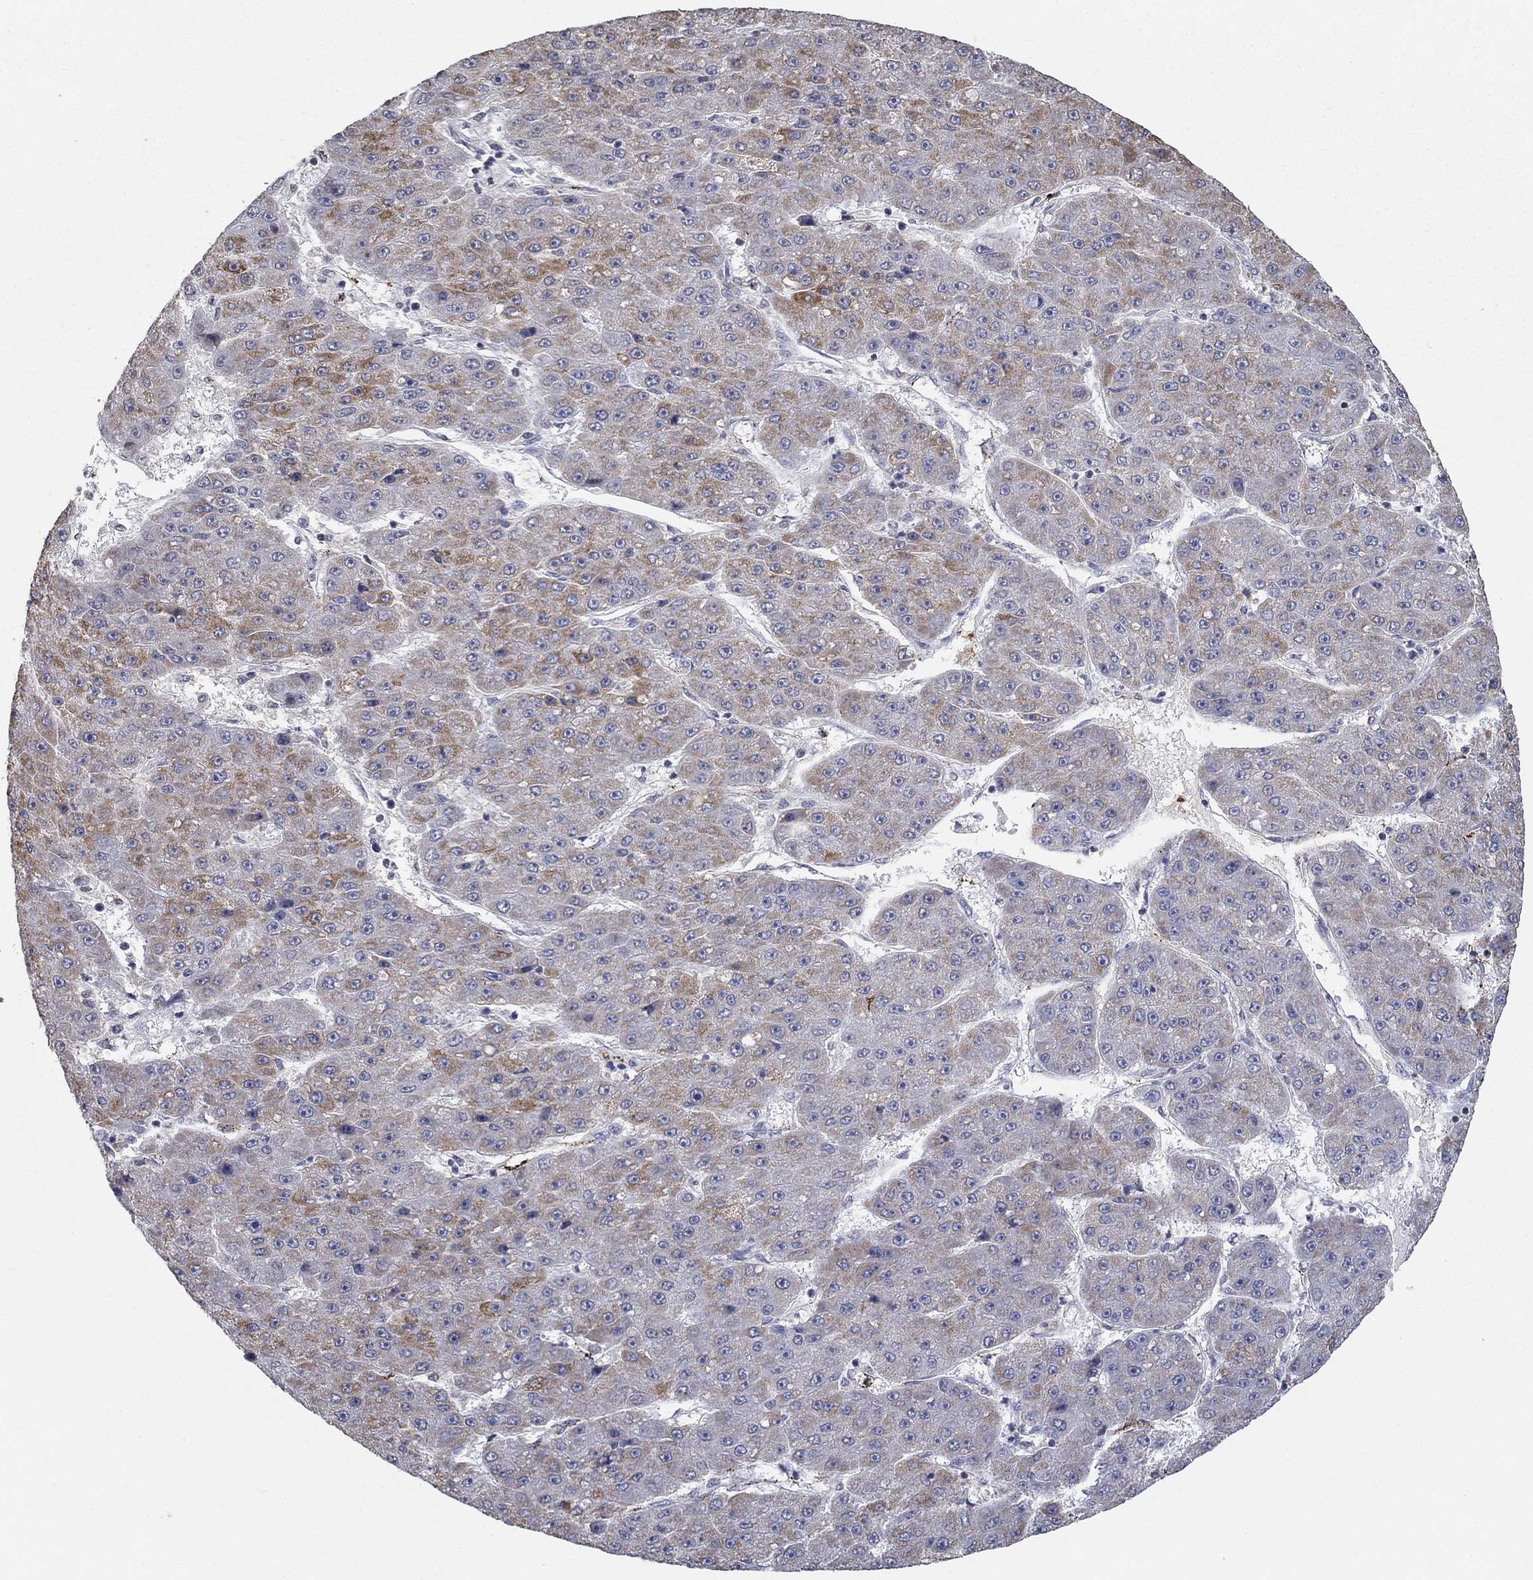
{"staining": {"intensity": "moderate", "quantity": "25%-75%", "location": "cytoplasmic/membranous"}, "tissue": "liver cancer", "cell_type": "Tumor cells", "image_type": "cancer", "snomed": [{"axis": "morphology", "description": "Carcinoma, Hepatocellular, NOS"}, {"axis": "topography", "description": "Liver"}], "caption": "Immunohistochemistry (DAB (3,3'-diaminobenzidine)) staining of liver hepatocellular carcinoma exhibits moderate cytoplasmic/membranous protein positivity in about 25%-75% of tumor cells. The staining was performed using DAB (3,3'-diaminobenzidine) to visualize the protein expression in brown, while the nuclei were stained in blue with hematoxylin (Magnification: 20x).", "gene": "TINAG", "patient": {"sex": "male", "age": 67}}